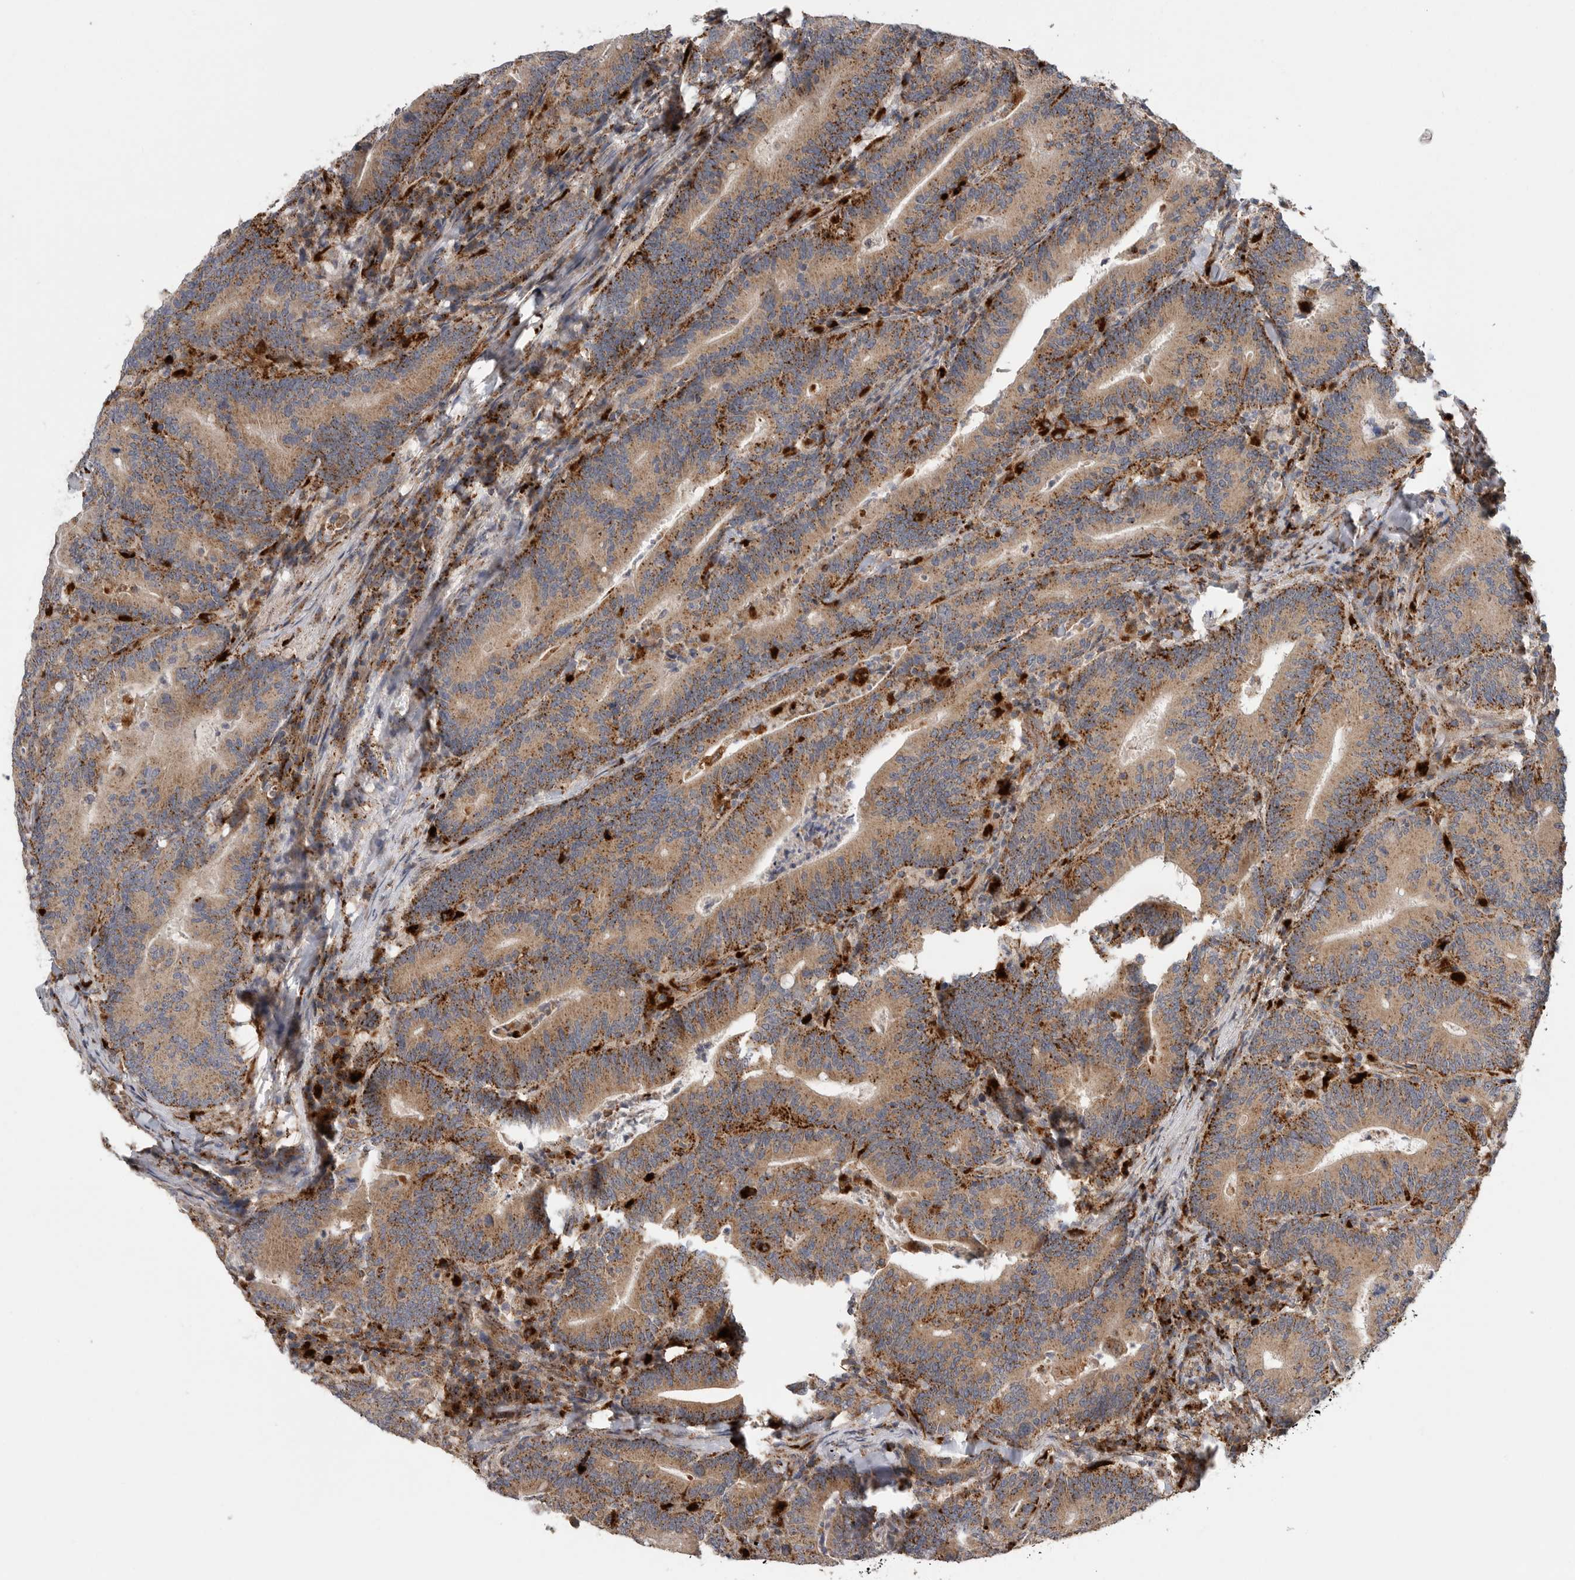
{"staining": {"intensity": "moderate", "quantity": ">75%", "location": "cytoplasmic/membranous"}, "tissue": "colorectal cancer", "cell_type": "Tumor cells", "image_type": "cancer", "snomed": [{"axis": "morphology", "description": "Adenocarcinoma, NOS"}, {"axis": "topography", "description": "Colon"}], "caption": "This image demonstrates immunohistochemistry staining of colorectal cancer (adenocarcinoma), with medium moderate cytoplasmic/membranous expression in about >75% of tumor cells.", "gene": "GALNS", "patient": {"sex": "female", "age": 66}}